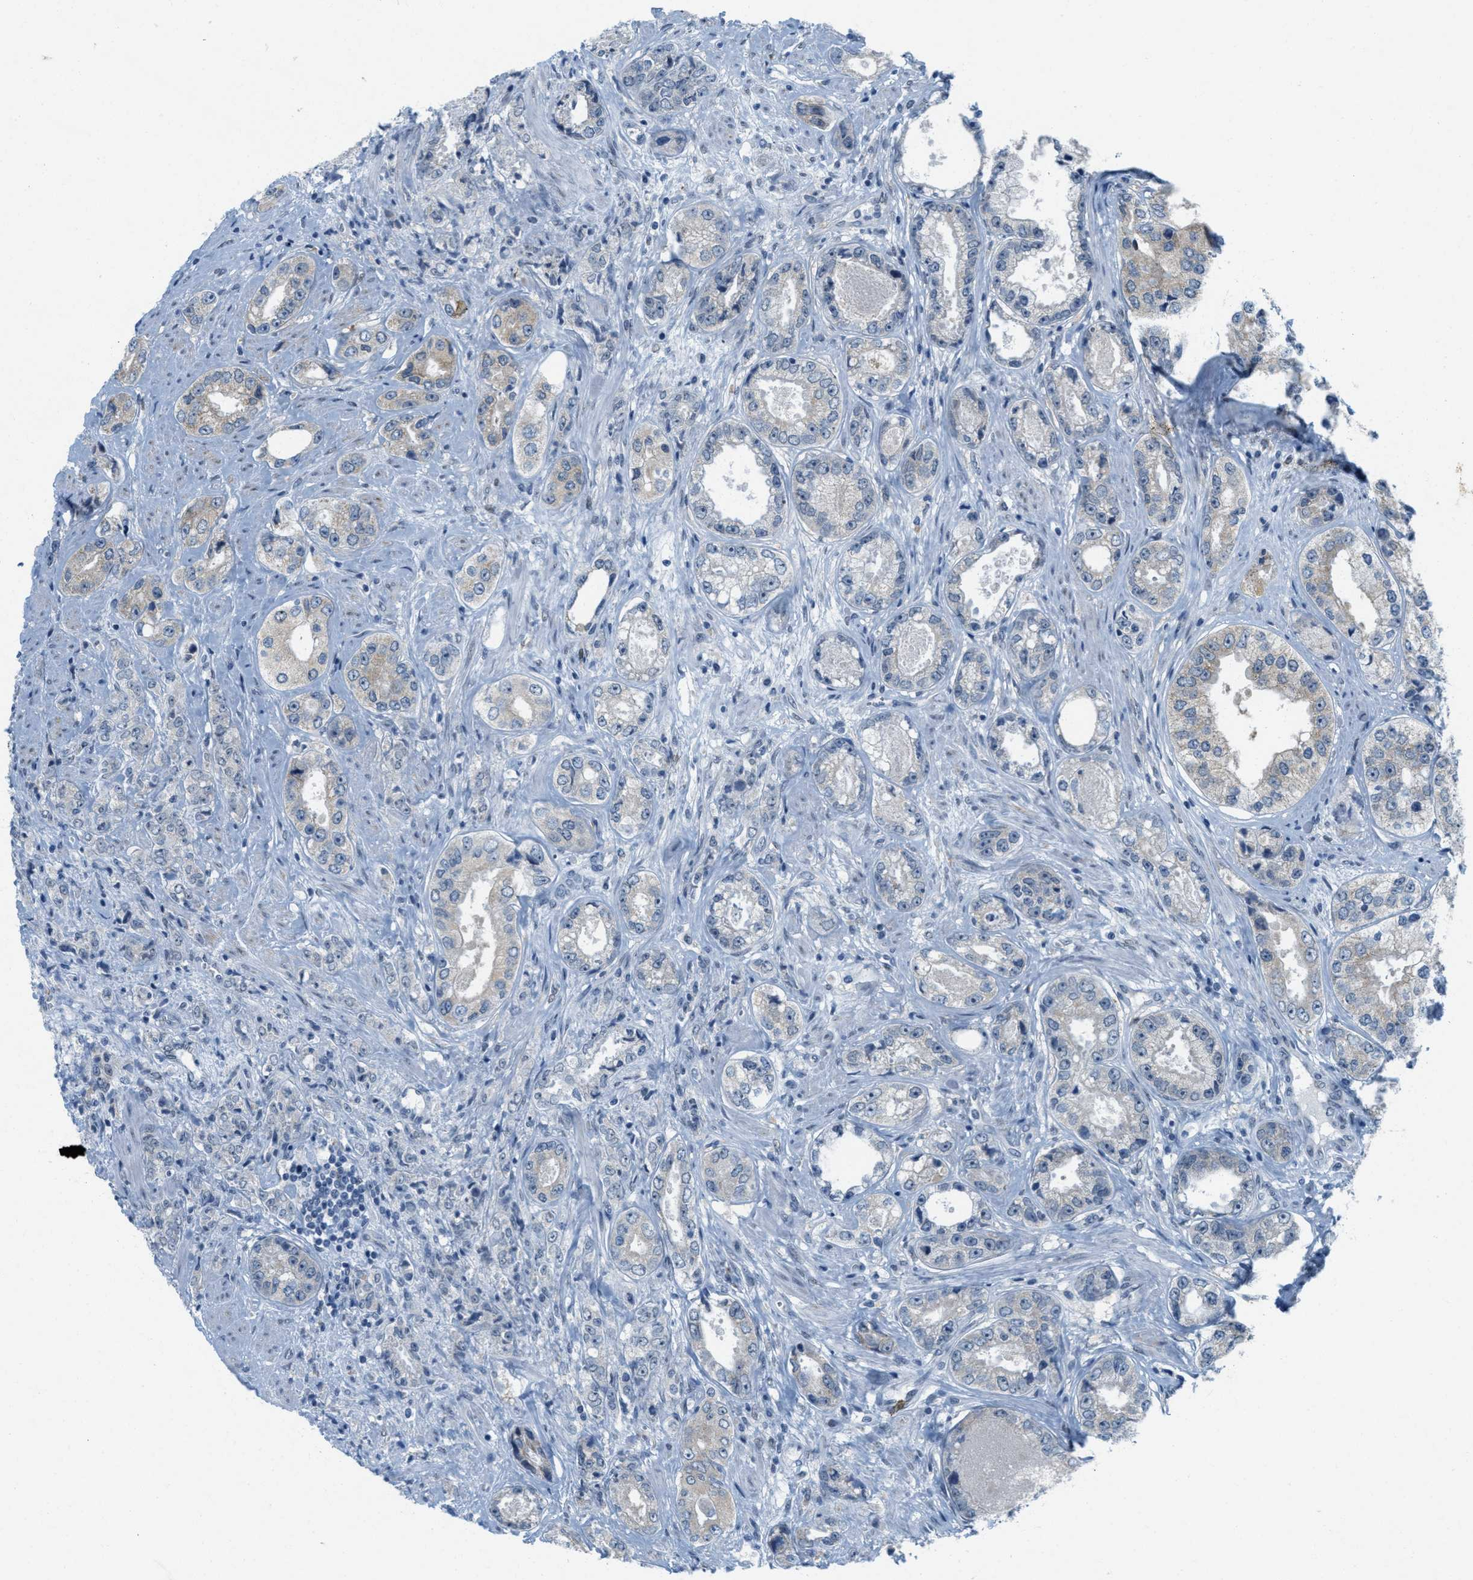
{"staining": {"intensity": "weak", "quantity": "<25%", "location": "cytoplasmic/membranous"}, "tissue": "prostate cancer", "cell_type": "Tumor cells", "image_type": "cancer", "snomed": [{"axis": "morphology", "description": "Adenocarcinoma, High grade"}, {"axis": "topography", "description": "Prostate"}], "caption": "Immunohistochemistry (IHC) micrograph of neoplastic tissue: human prostate cancer stained with DAB (3,3'-diaminobenzidine) reveals no significant protein positivity in tumor cells.", "gene": "HS3ST2", "patient": {"sex": "male", "age": 61}}